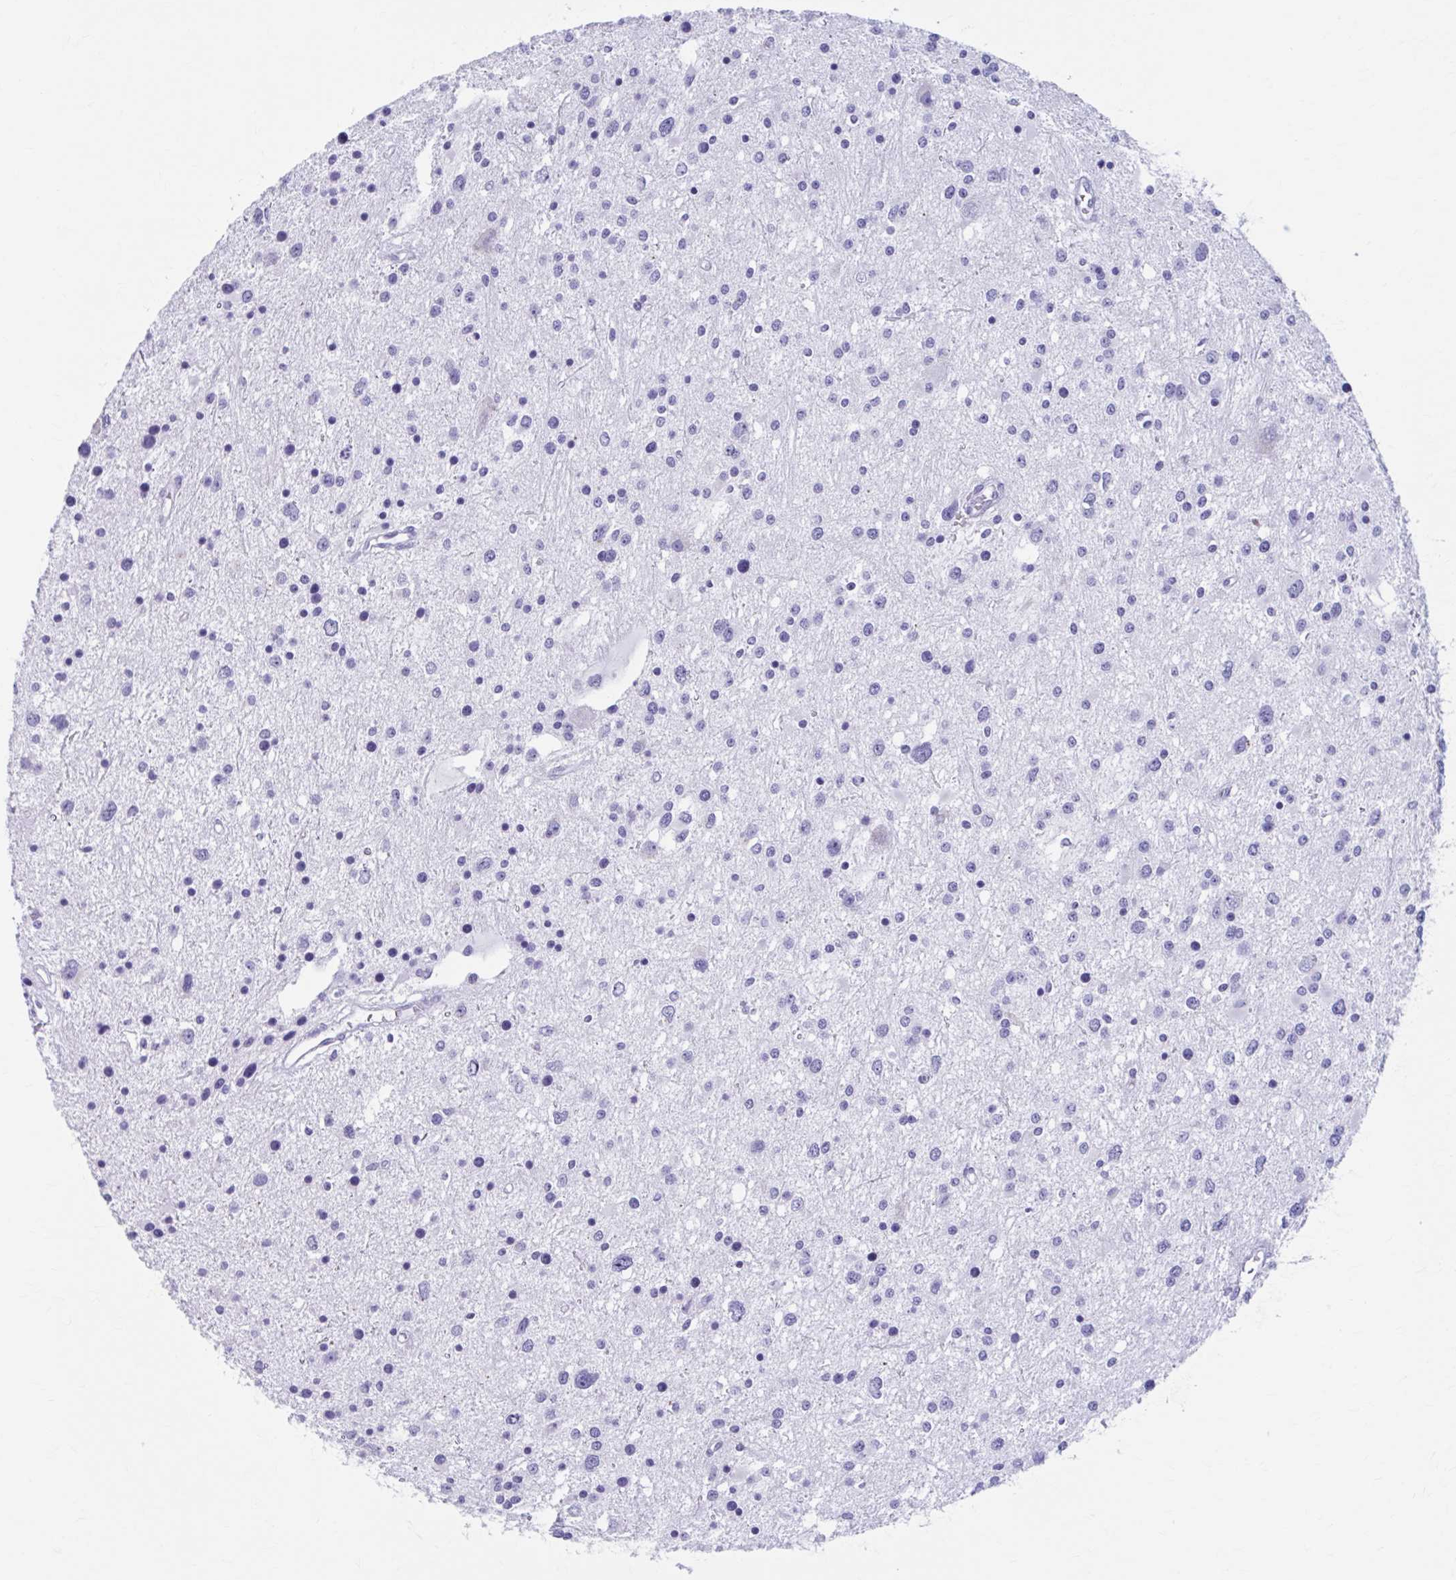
{"staining": {"intensity": "negative", "quantity": "none", "location": "none"}, "tissue": "glioma", "cell_type": "Tumor cells", "image_type": "cancer", "snomed": [{"axis": "morphology", "description": "Glioma, malignant, High grade"}, {"axis": "topography", "description": "Brain"}], "caption": "Immunohistochemical staining of human glioma demonstrates no significant positivity in tumor cells.", "gene": "KCNE2", "patient": {"sex": "male", "age": 54}}